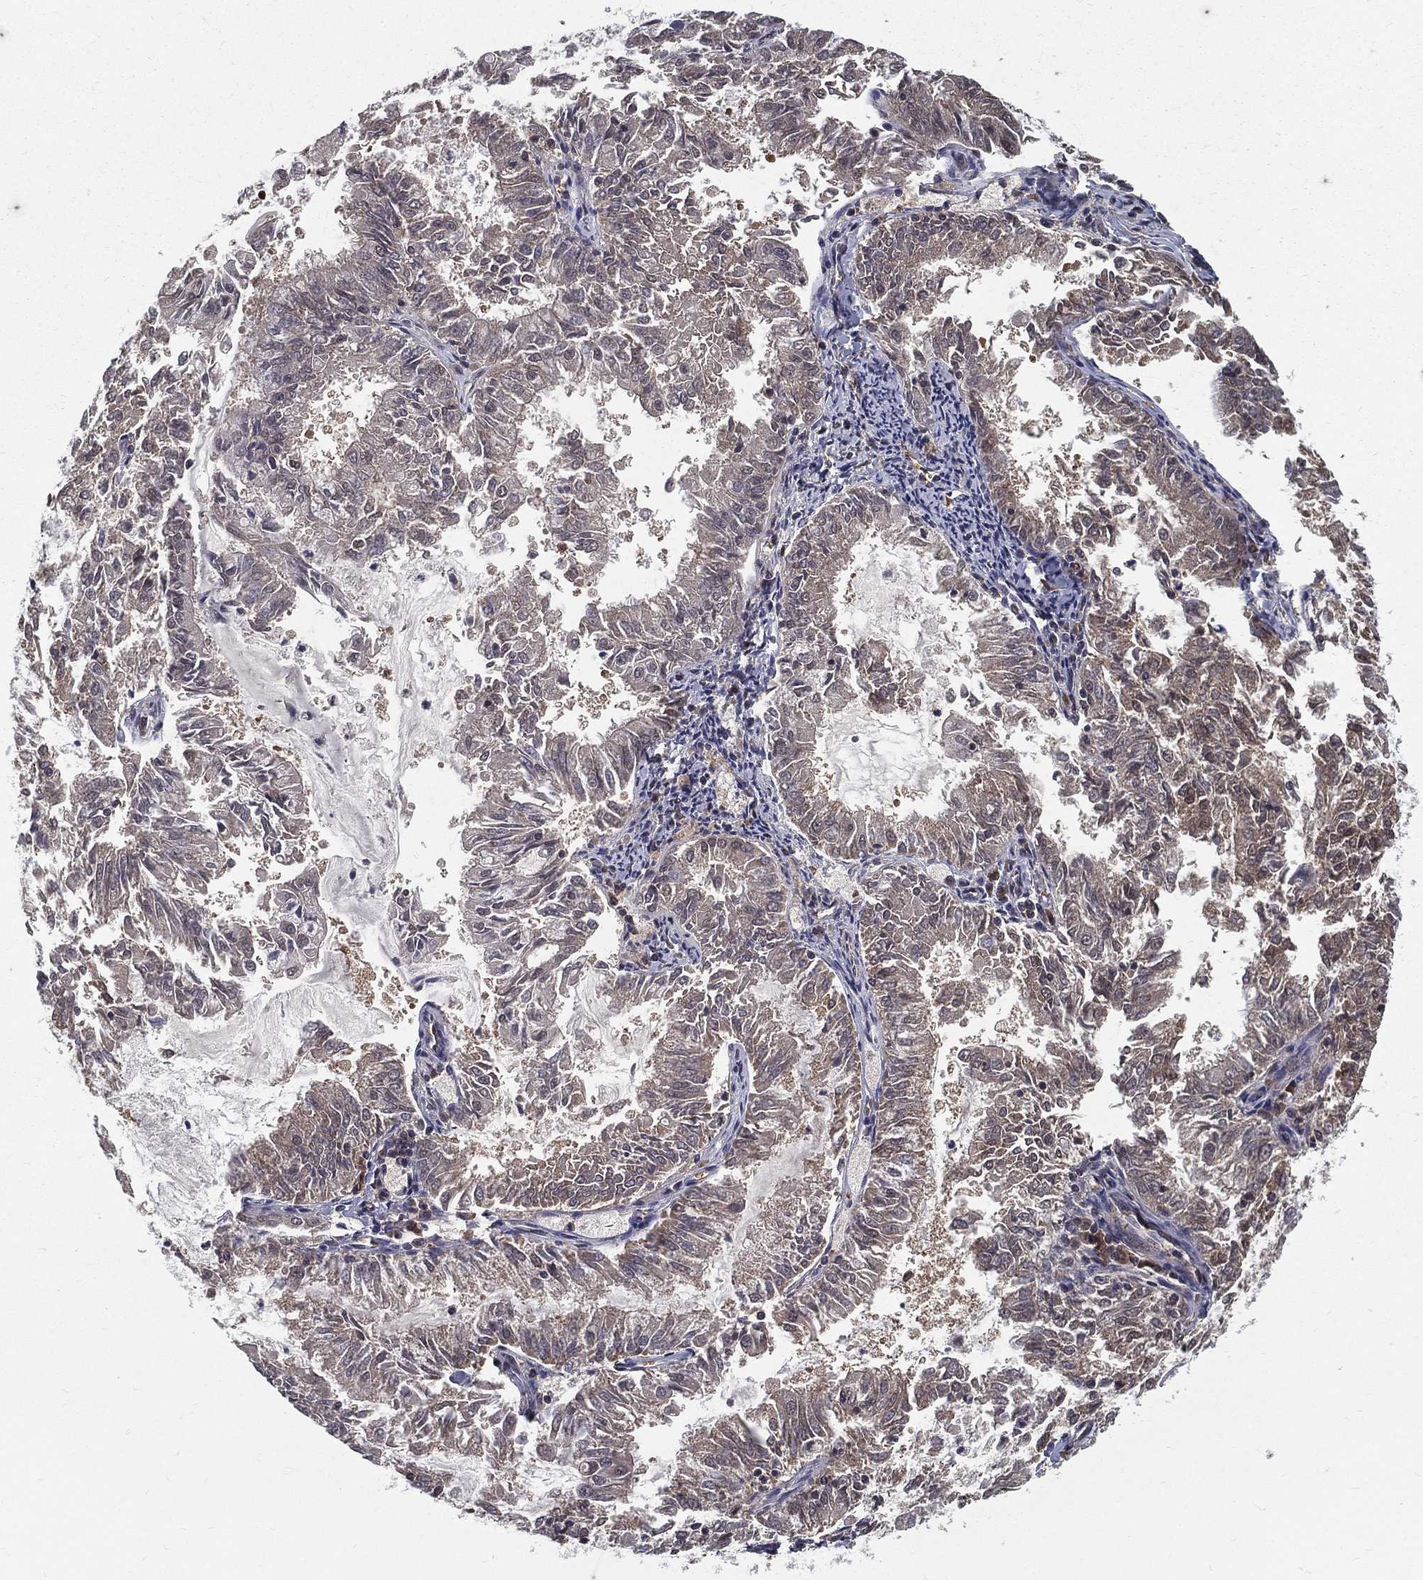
{"staining": {"intensity": "negative", "quantity": "none", "location": "none"}, "tissue": "endometrial cancer", "cell_type": "Tumor cells", "image_type": "cancer", "snomed": [{"axis": "morphology", "description": "Adenocarcinoma, NOS"}, {"axis": "topography", "description": "Endometrium"}], "caption": "Human endometrial adenocarcinoma stained for a protein using IHC shows no expression in tumor cells.", "gene": "CARM1", "patient": {"sex": "female", "age": 57}}